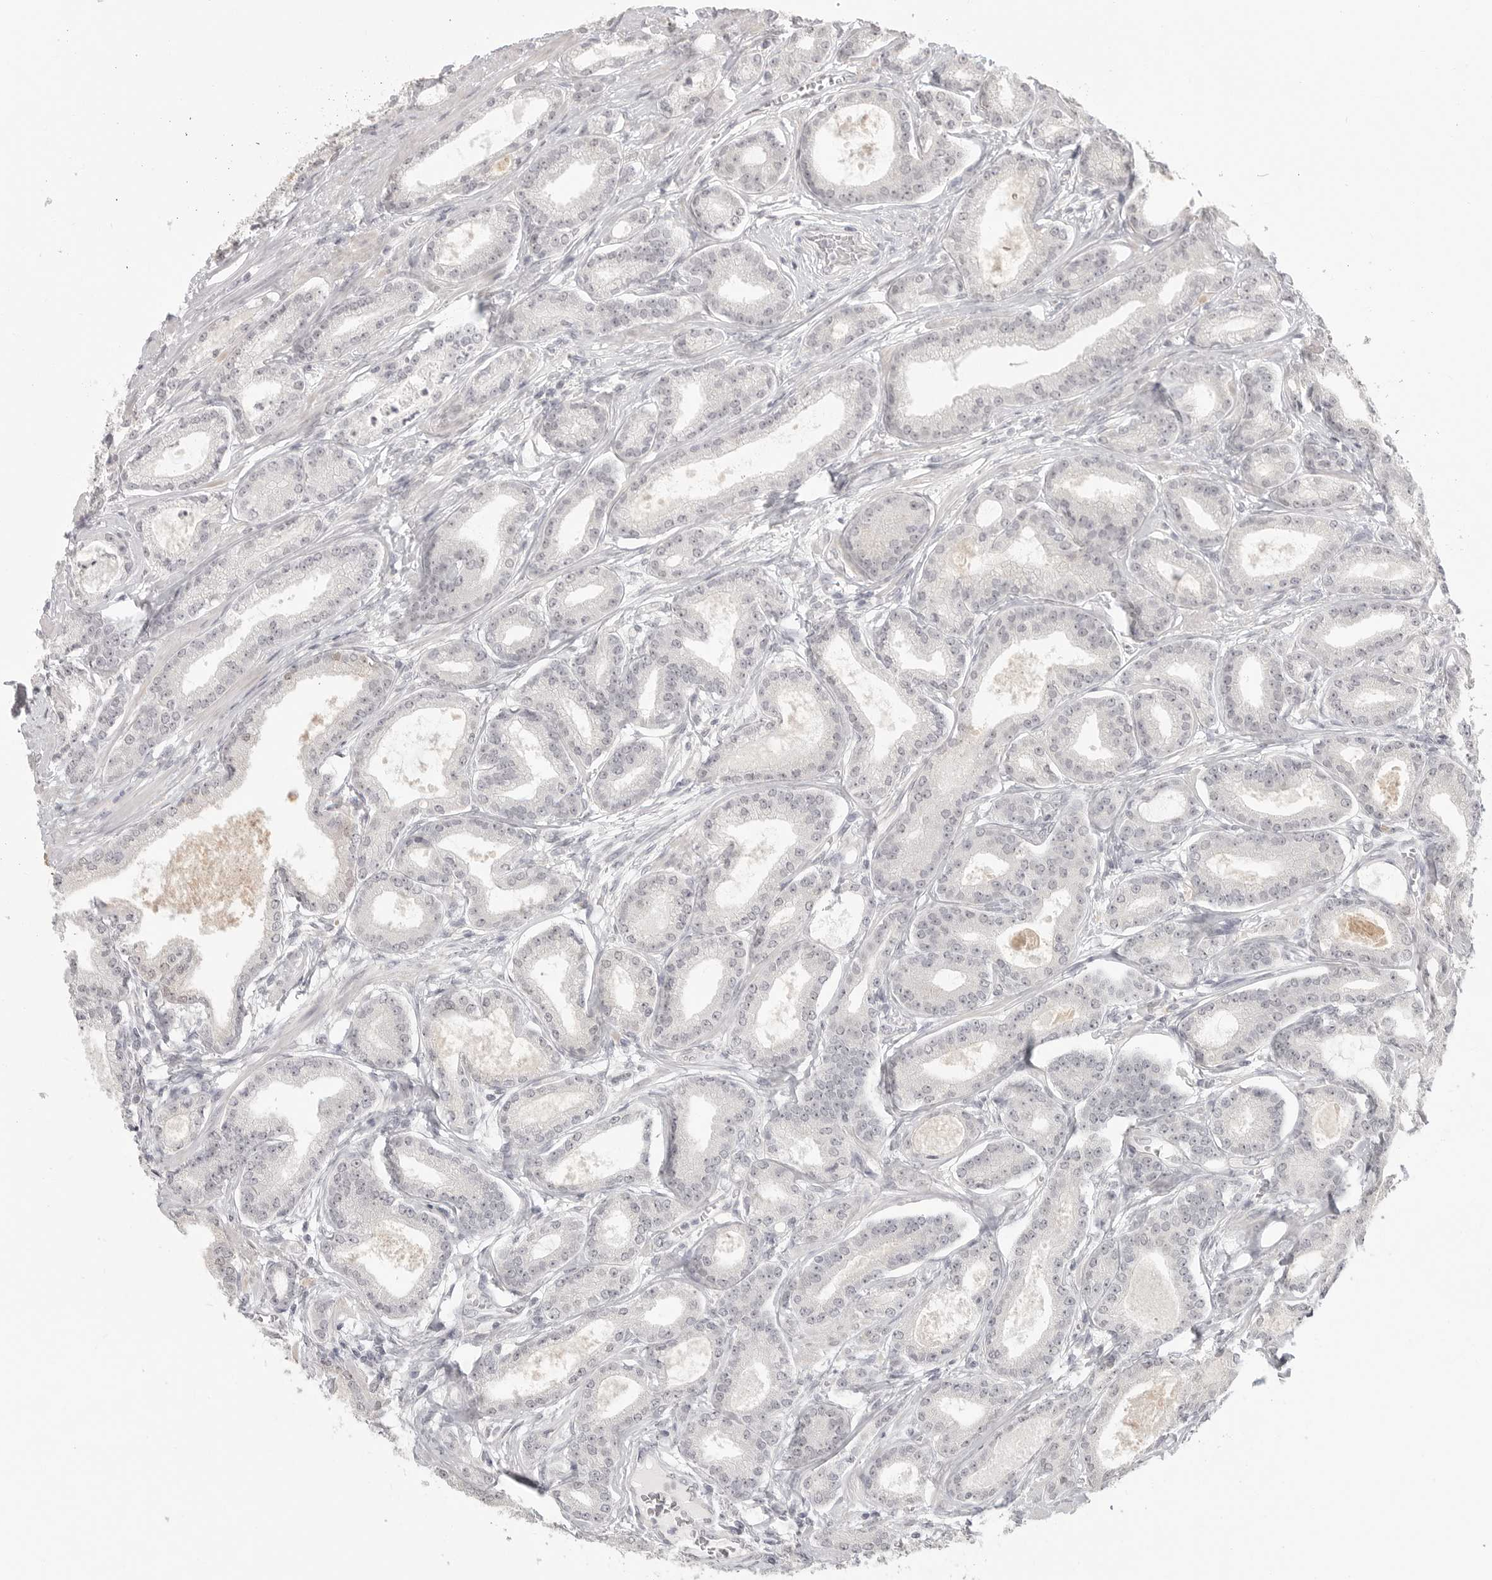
{"staining": {"intensity": "negative", "quantity": "none", "location": "none"}, "tissue": "prostate cancer", "cell_type": "Tumor cells", "image_type": "cancer", "snomed": [{"axis": "morphology", "description": "Adenocarcinoma, Low grade"}, {"axis": "topography", "description": "Prostate"}], "caption": "Tumor cells are negative for protein expression in human prostate adenocarcinoma (low-grade).", "gene": "KLK11", "patient": {"sex": "male", "age": 60}}